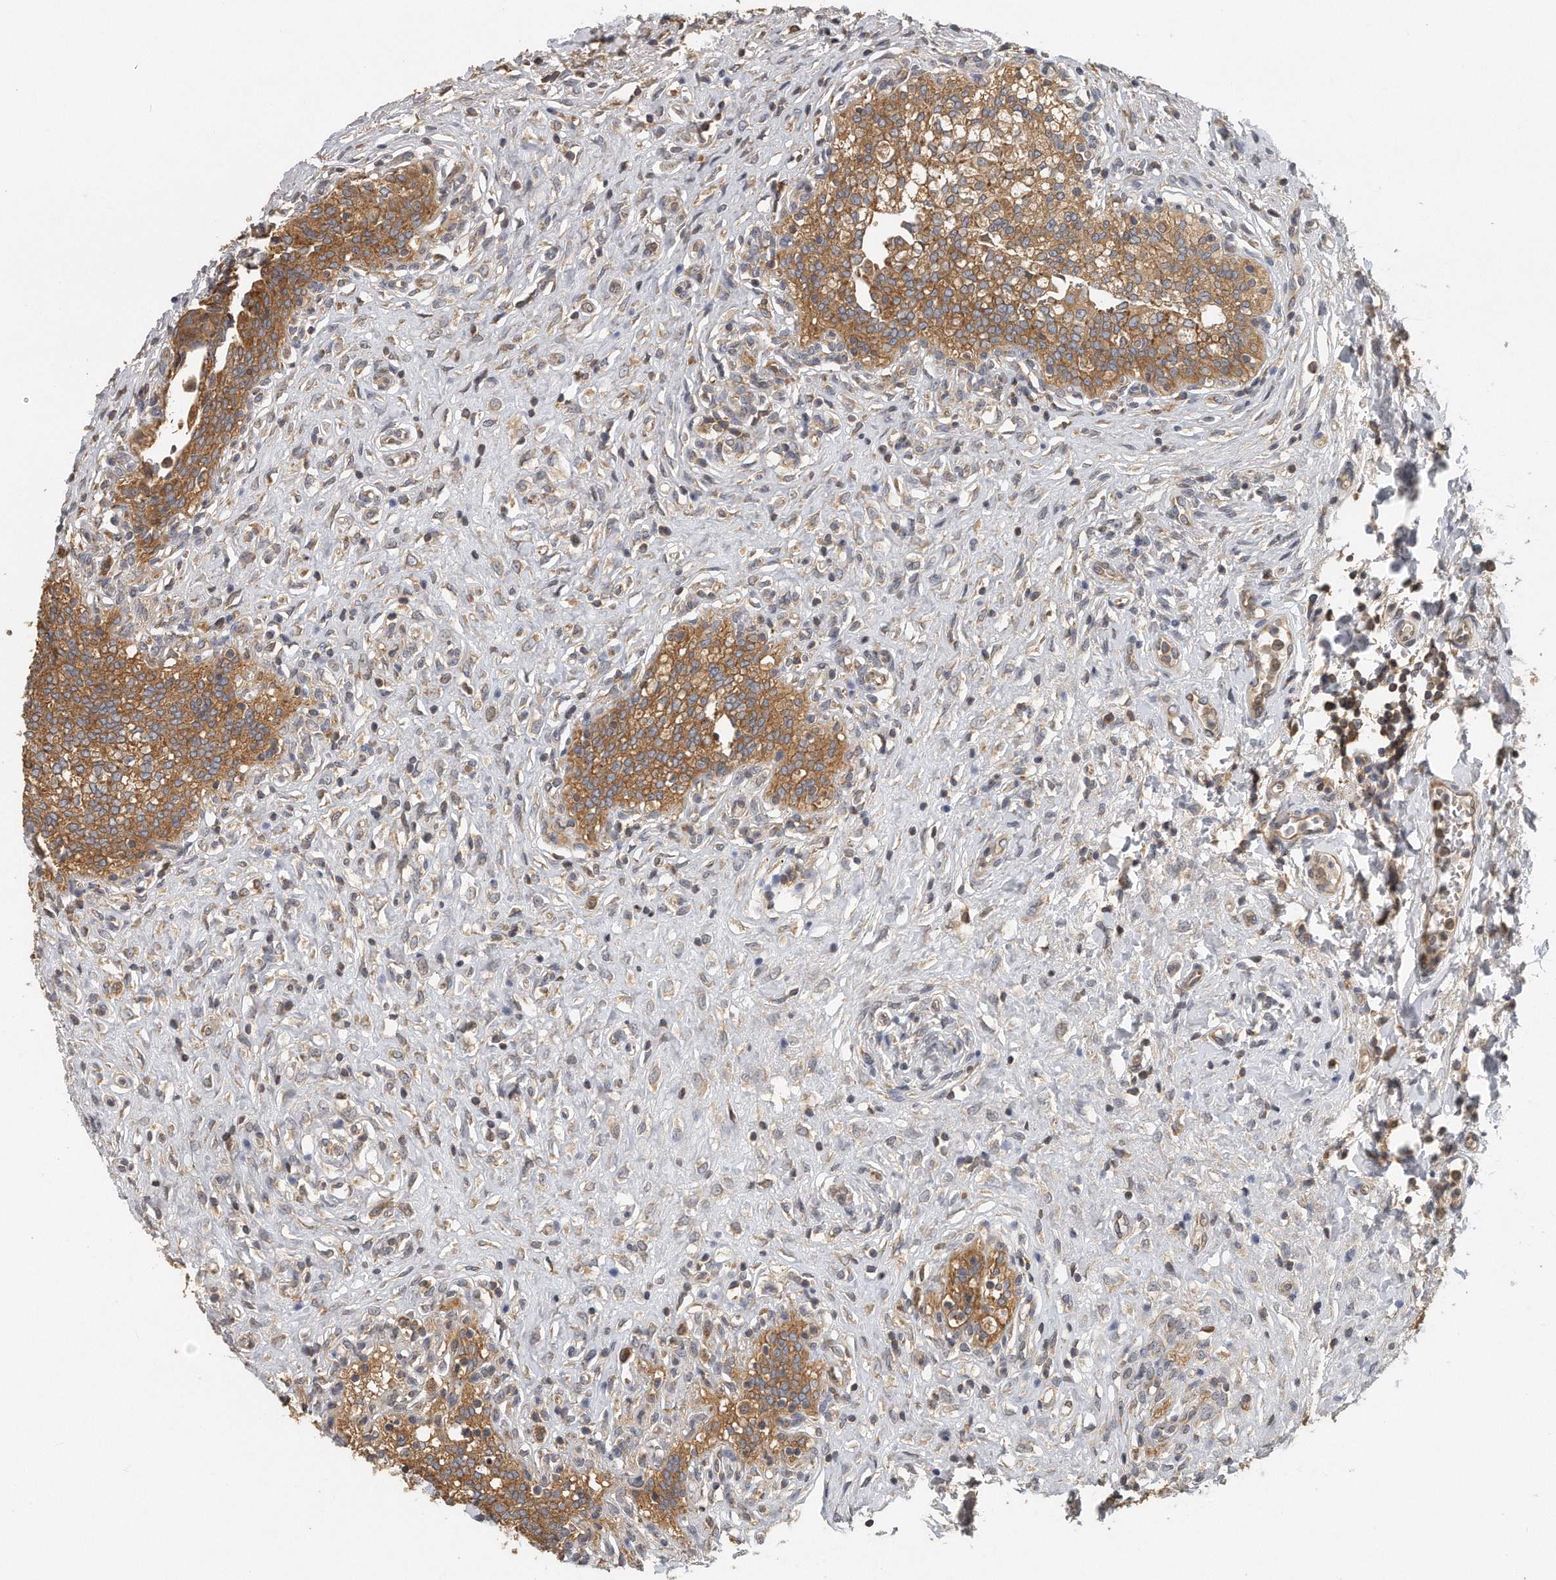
{"staining": {"intensity": "moderate", "quantity": ">75%", "location": "cytoplasmic/membranous"}, "tissue": "urinary bladder", "cell_type": "Urothelial cells", "image_type": "normal", "snomed": [{"axis": "morphology", "description": "Urothelial carcinoma, High grade"}, {"axis": "topography", "description": "Urinary bladder"}], "caption": "The photomicrograph displays staining of normal urinary bladder, revealing moderate cytoplasmic/membranous protein expression (brown color) within urothelial cells. (DAB = brown stain, brightfield microscopy at high magnification).", "gene": "EIF3I", "patient": {"sex": "male", "age": 46}}